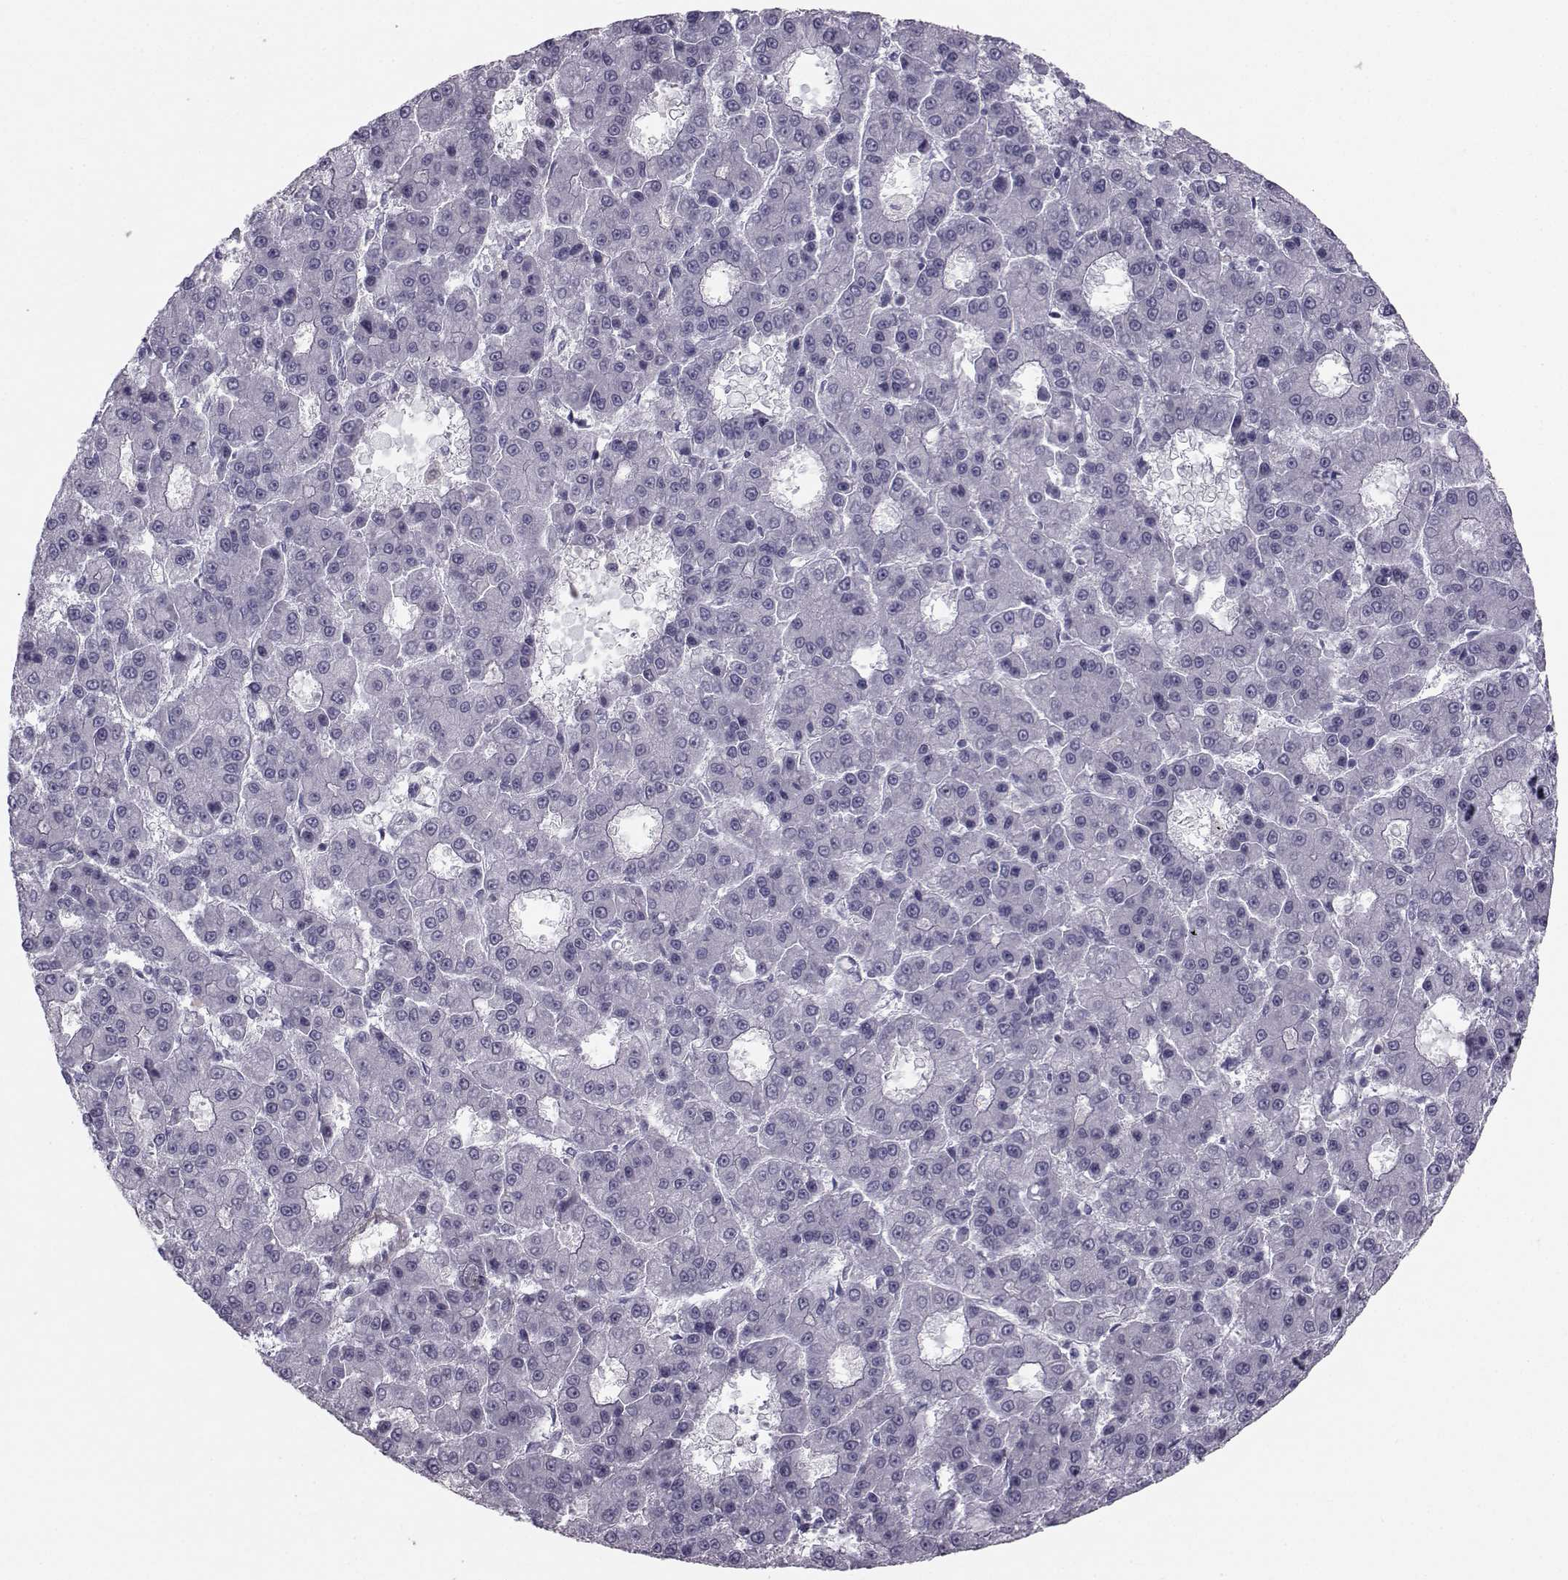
{"staining": {"intensity": "negative", "quantity": "none", "location": "none"}, "tissue": "liver cancer", "cell_type": "Tumor cells", "image_type": "cancer", "snomed": [{"axis": "morphology", "description": "Carcinoma, Hepatocellular, NOS"}, {"axis": "topography", "description": "Liver"}], "caption": "IHC micrograph of neoplastic tissue: human liver cancer stained with DAB (3,3'-diaminobenzidine) shows no significant protein staining in tumor cells.", "gene": "GARIN3", "patient": {"sex": "male", "age": 70}}